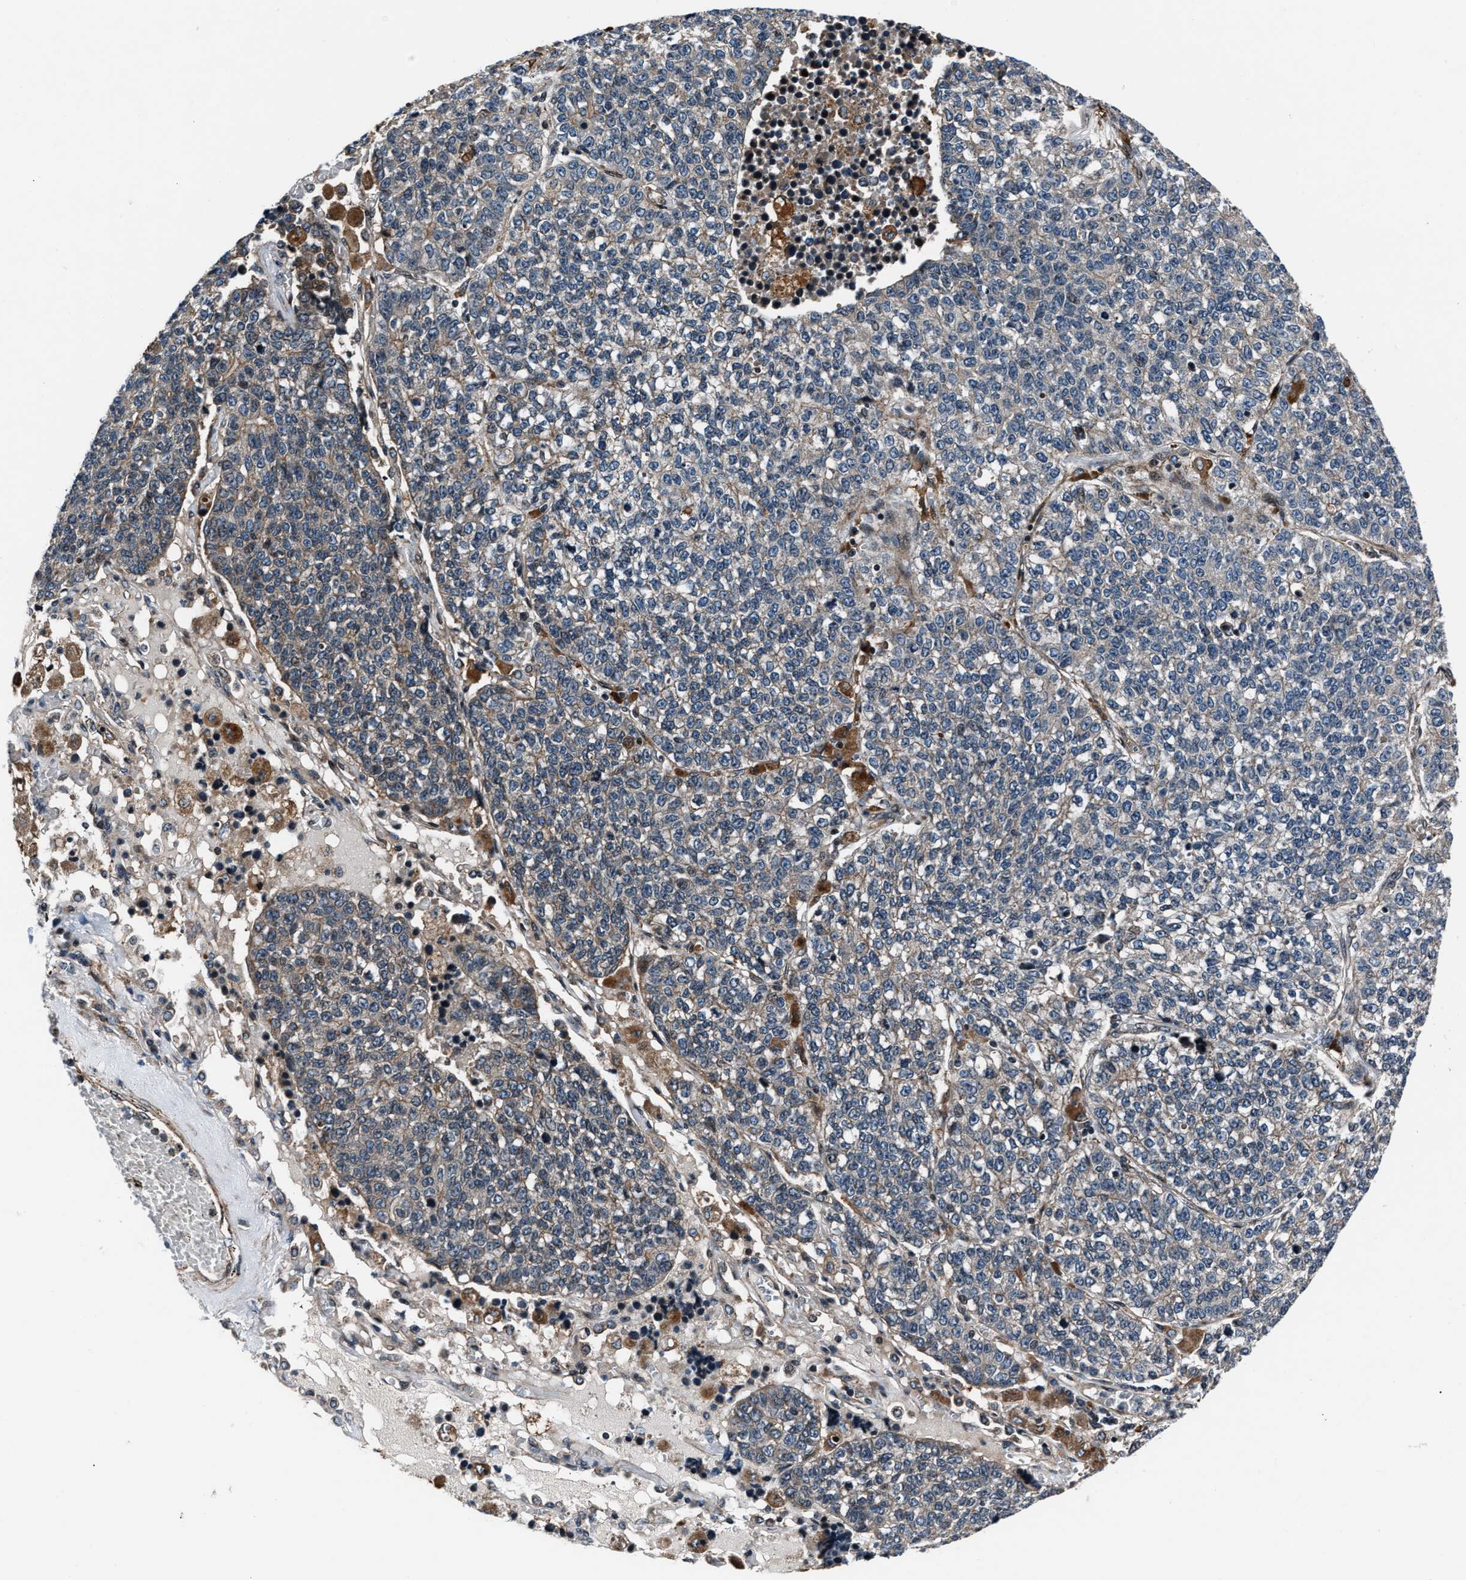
{"staining": {"intensity": "negative", "quantity": "none", "location": "none"}, "tissue": "lung cancer", "cell_type": "Tumor cells", "image_type": "cancer", "snomed": [{"axis": "morphology", "description": "Adenocarcinoma, NOS"}, {"axis": "topography", "description": "Lung"}], "caption": "An image of human lung cancer (adenocarcinoma) is negative for staining in tumor cells.", "gene": "DYNC2I1", "patient": {"sex": "male", "age": 49}}